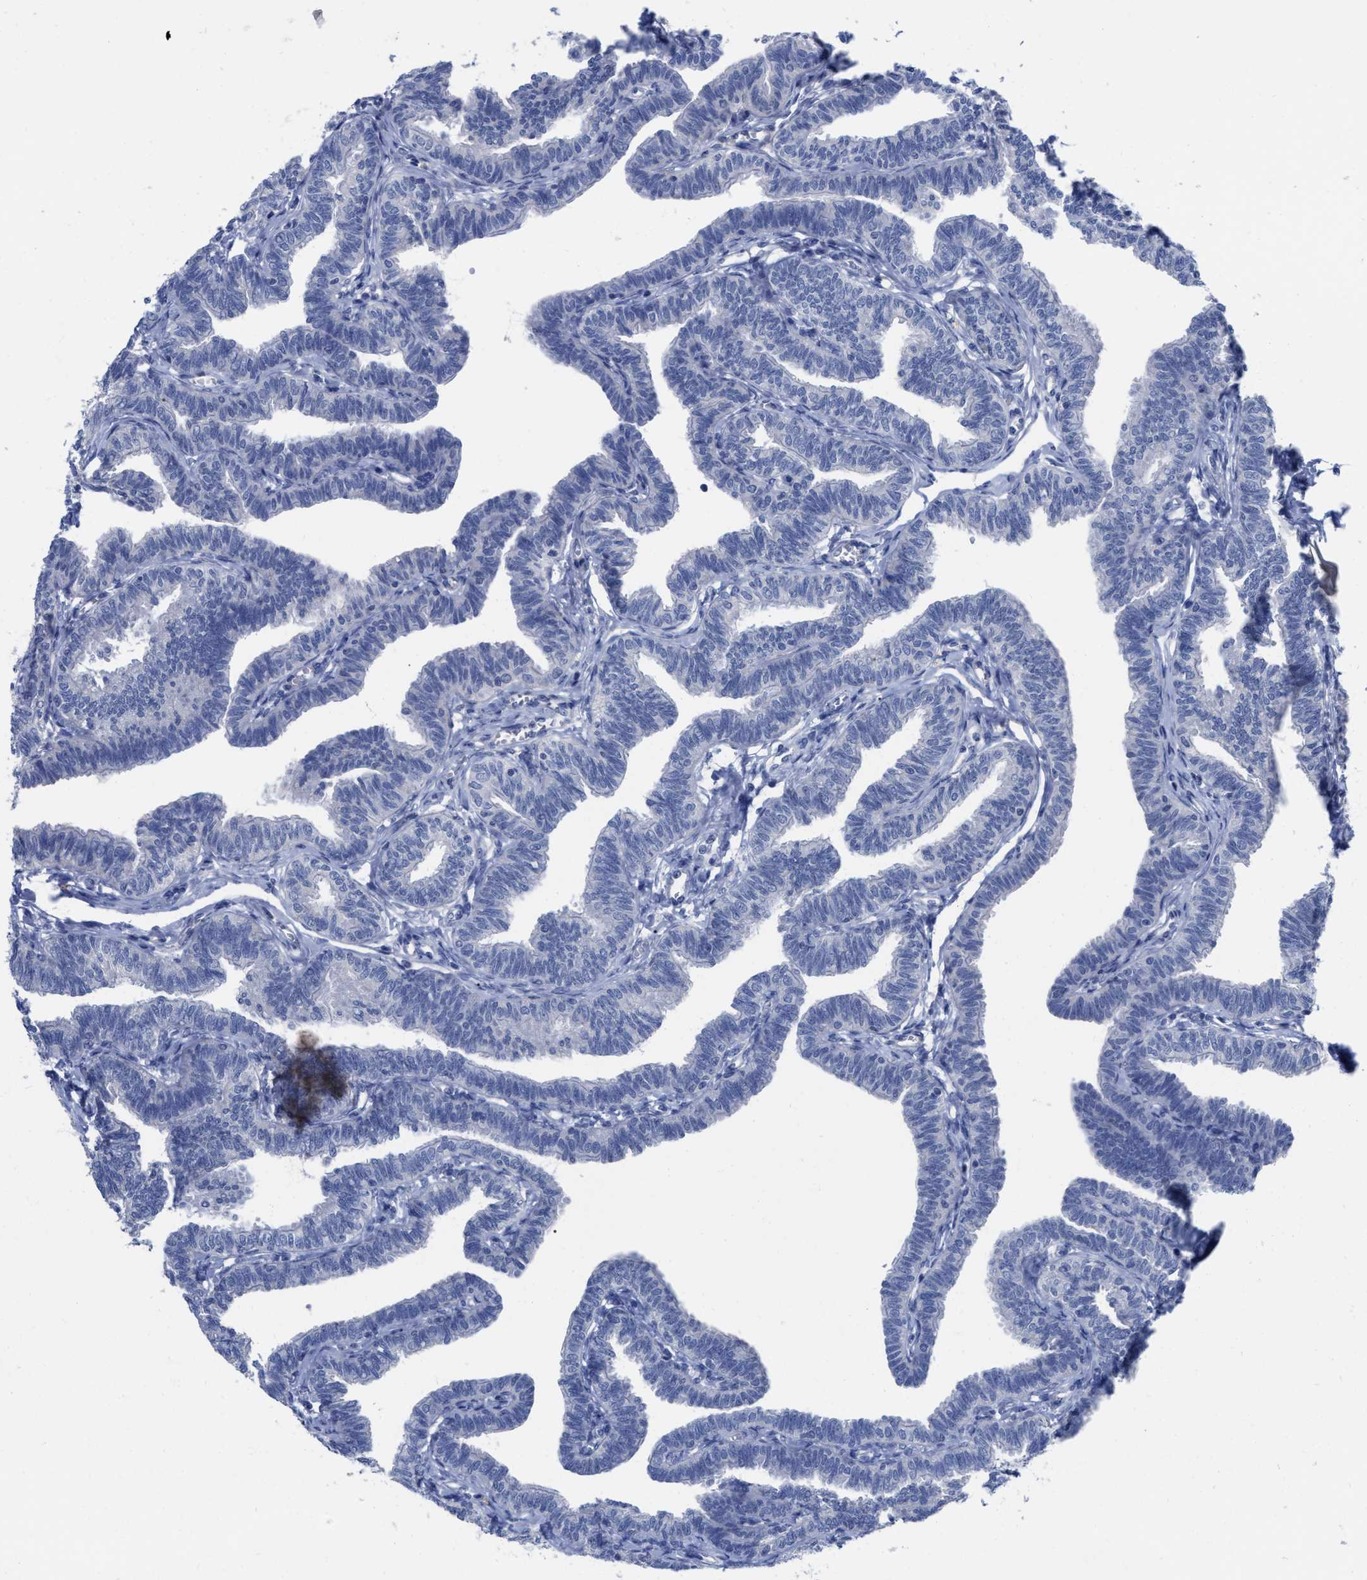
{"staining": {"intensity": "negative", "quantity": "none", "location": "none"}, "tissue": "fallopian tube", "cell_type": "Glandular cells", "image_type": "normal", "snomed": [{"axis": "morphology", "description": "Normal tissue, NOS"}, {"axis": "topography", "description": "Fallopian tube"}, {"axis": "topography", "description": "Ovary"}], "caption": "Micrograph shows no significant protein positivity in glandular cells of benign fallopian tube.", "gene": "HAPLN1", "patient": {"sex": "female", "age": 23}}